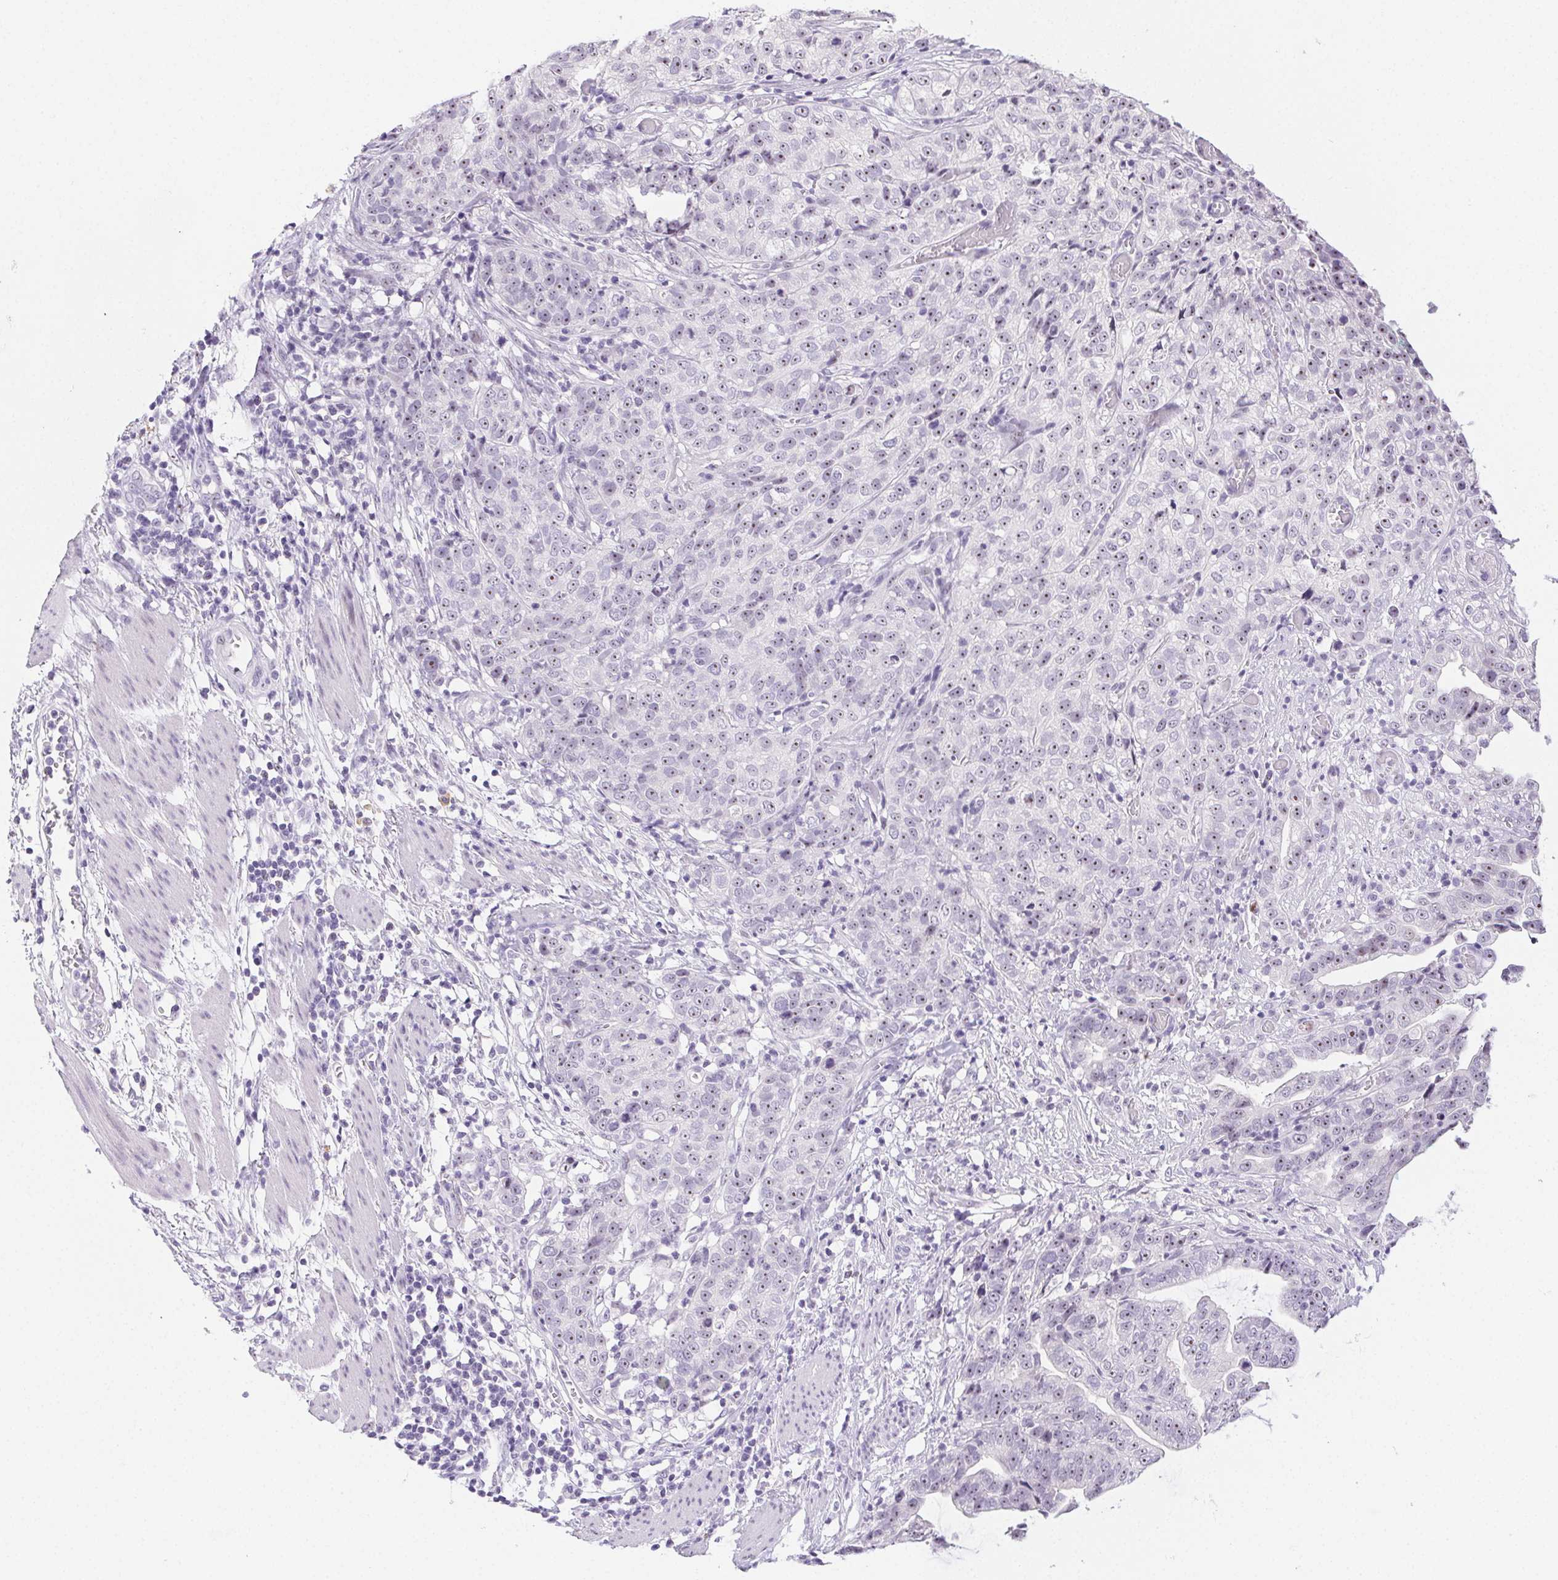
{"staining": {"intensity": "moderate", "quantity": "25%-75%", "location": "nuclear"}, "tissue": "stomach cancer", "cell_type": "Tumor cells", "image_type": "cancer", "snomed": [{"axis": "morphology", "description": "Adenocarcinoma, NOS"}, {"axis": "topography", "description": "Stomach, upper"}], "caption": "Protein positivity by immunohistochemistry reveals moderate nuclear expression in about 25%-75% of tumor cells in stomach cancer (adenocarcinoma).", "gene": "ST8SIA3", "patient": {"sex": "female", "age": 67}}